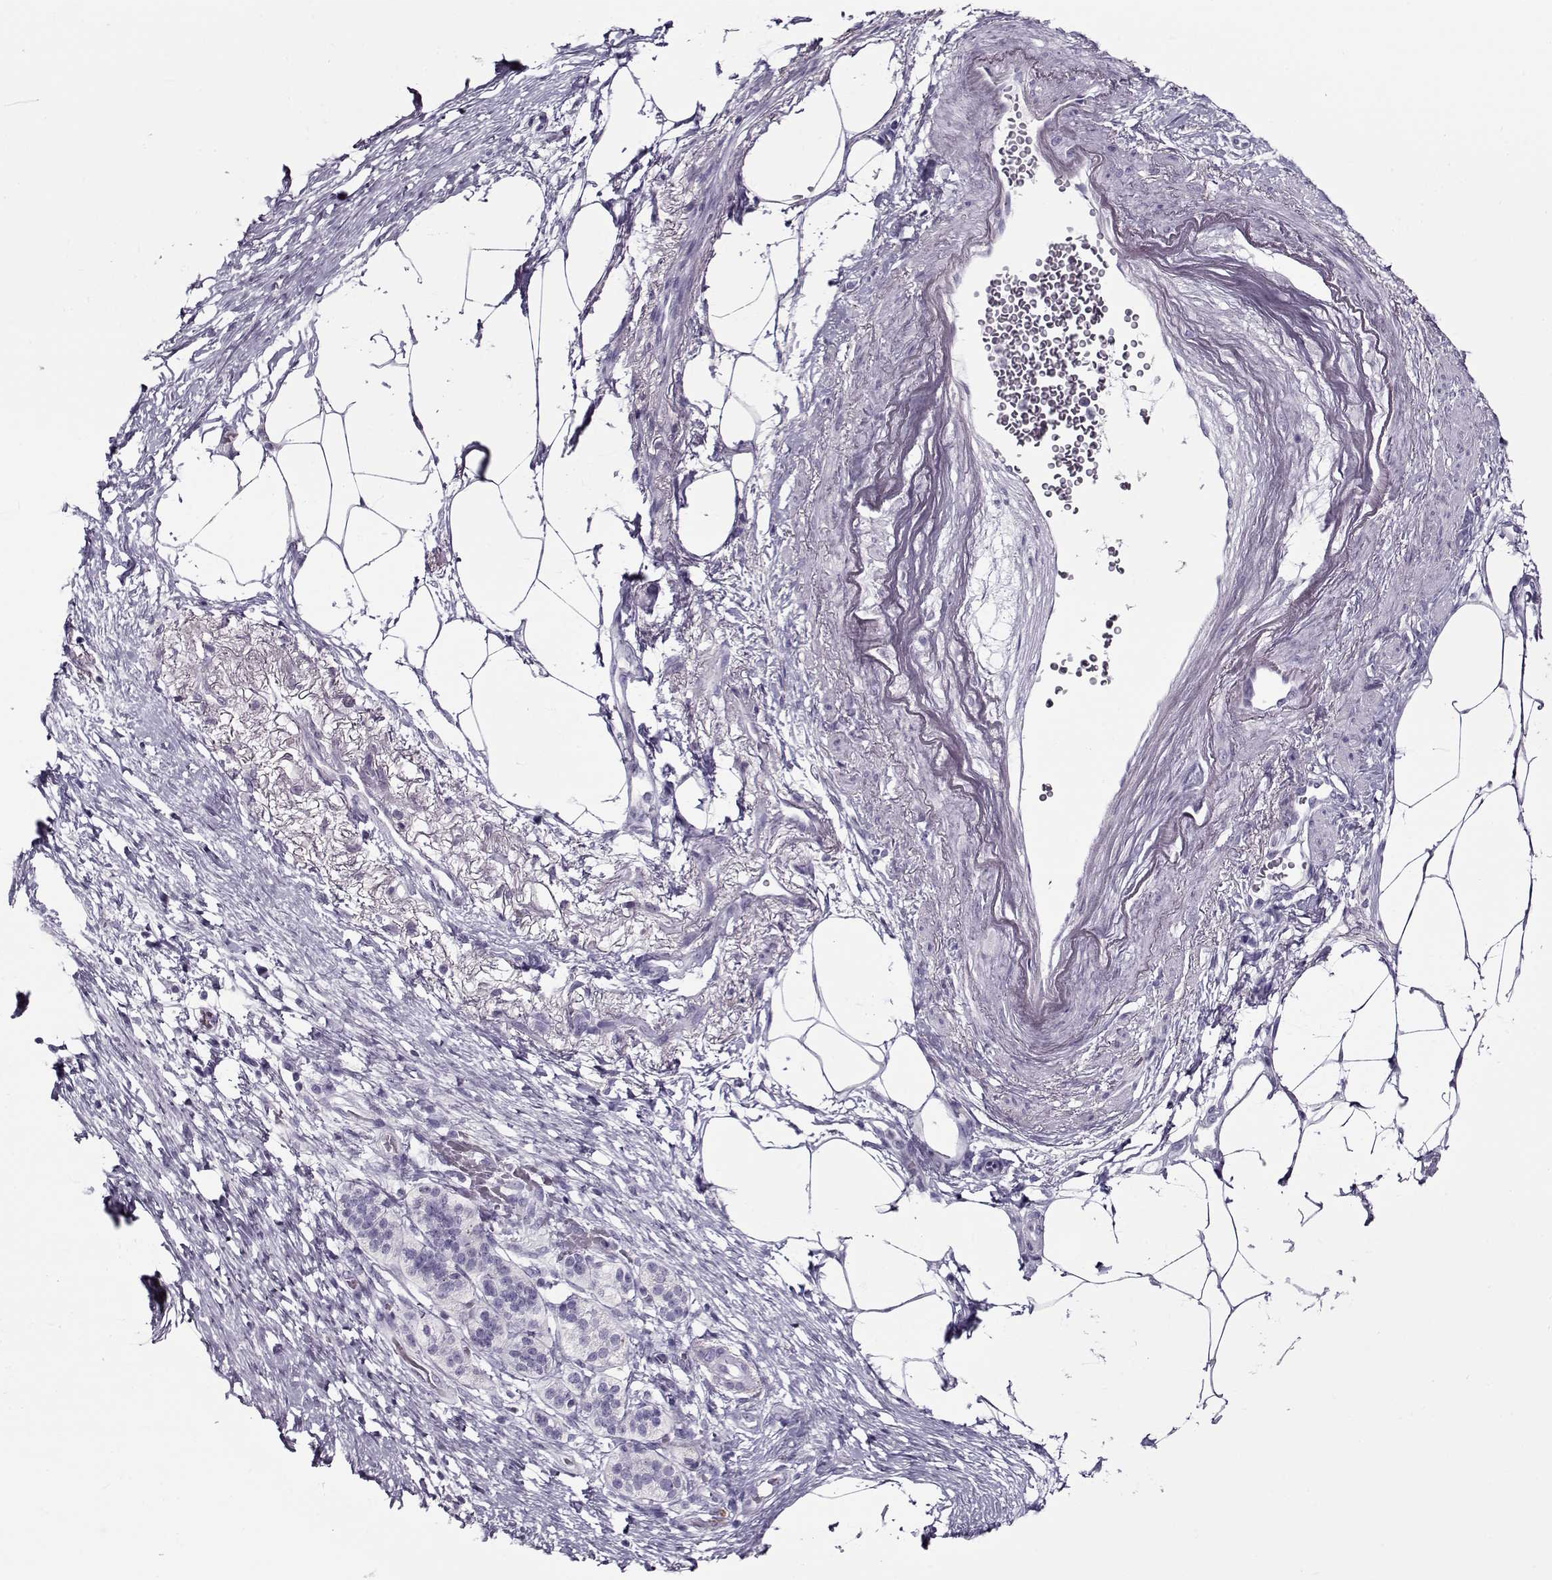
{"staining": {"intensity": "negative", "quantity": "none", "location": "none"}, "tissue": "pancreatic cancer", "cell_type": "Tumor cells", "image_type": "cancer", "snomed": [{"axis": "morphology", "description": "Adenocarcinoma, NOS"}, {"axis": "topography", "description": "Pancreas"}], "caption": "IHC of pancreatic cancer (adenocarcinoma) exhibits no positivity in tumor cells.", "gene": "GAGE2A", "patient": {"sex": "female", "age": 72}}